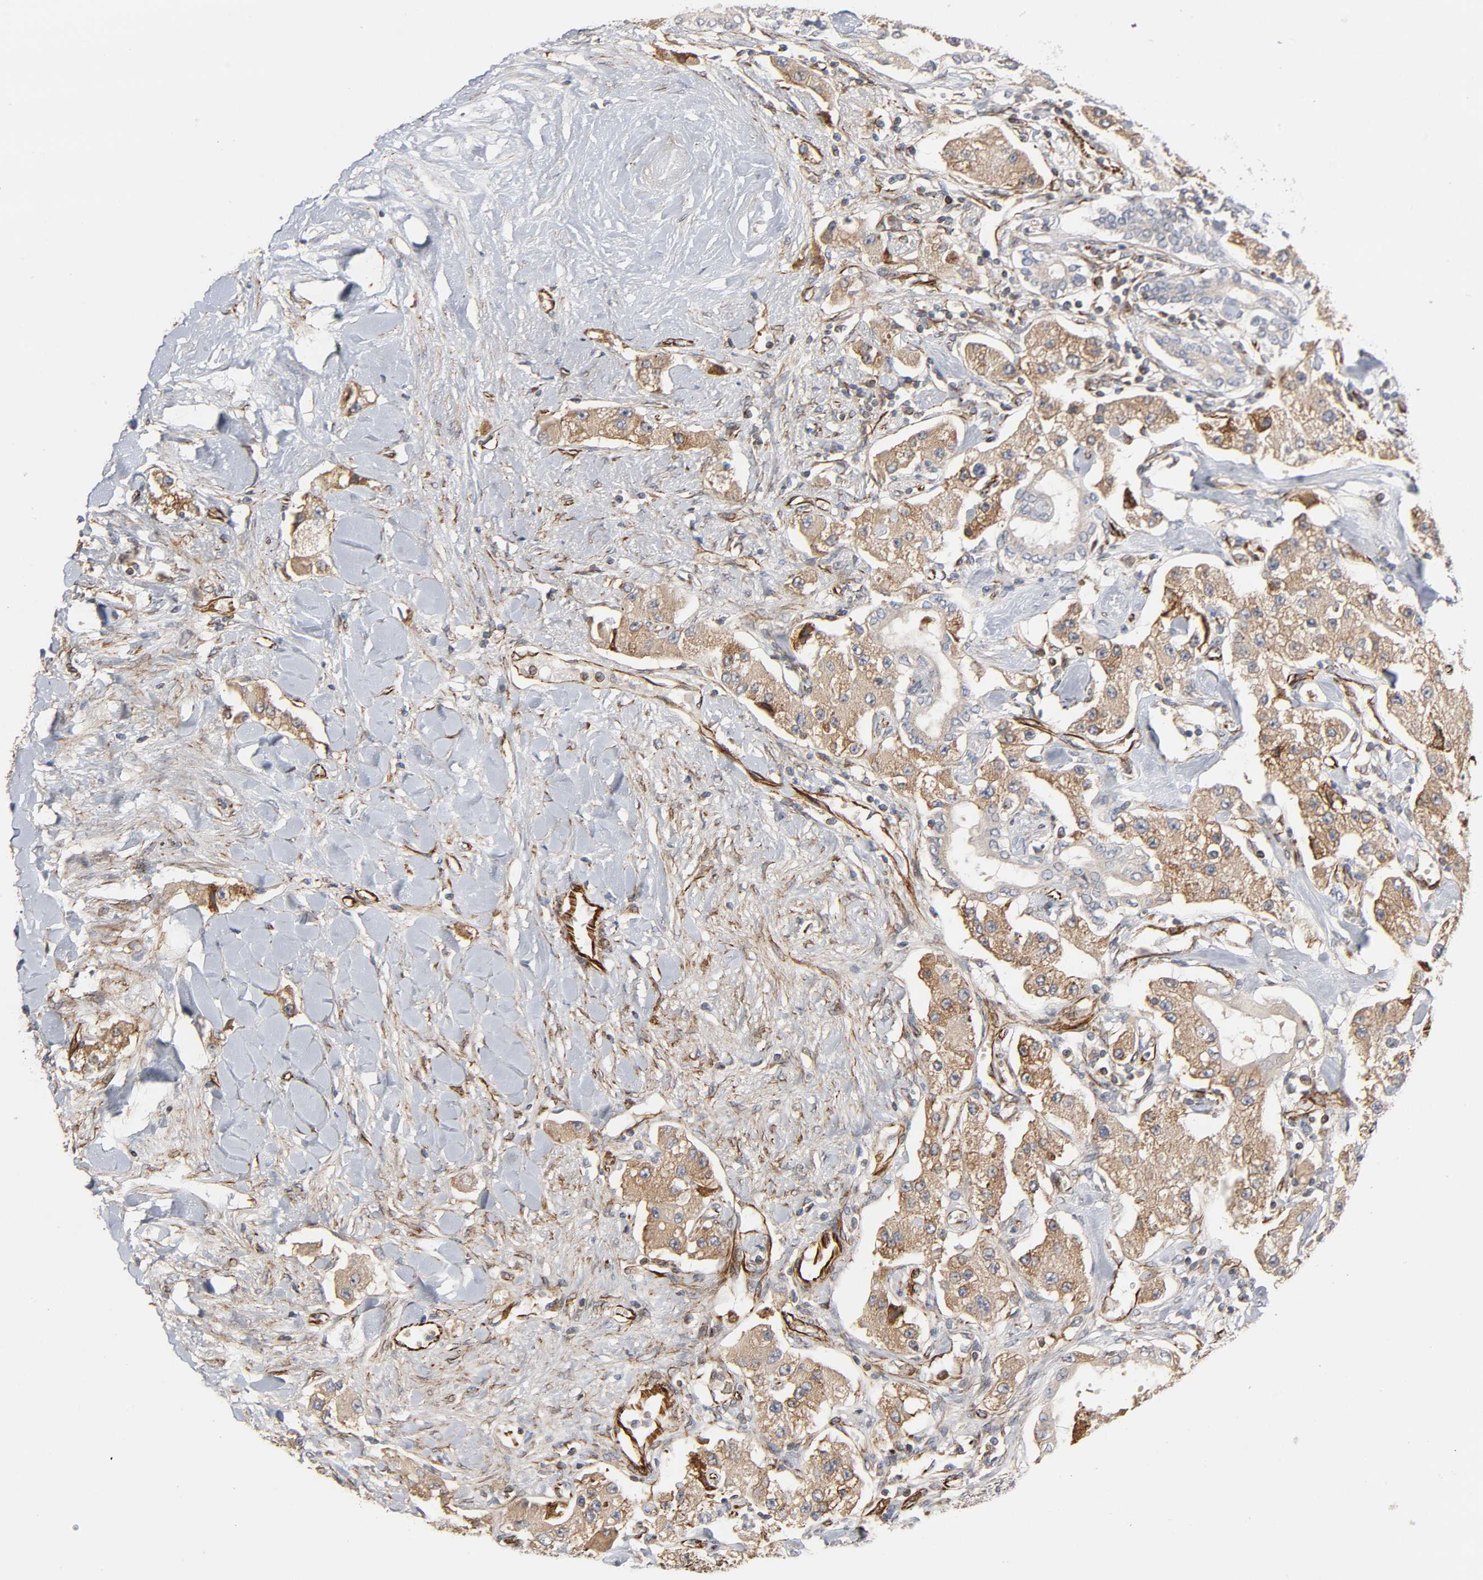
{"staining": {"intensity": "moderate", "quantity": ">75%", "location": "cytoplasmic/membranous"}, "tissue": "carcinoid", "cell_type": "Tumor cells", "image_type": "cancer", "snomed": [{"axis": "morphology", "description": "Carcinoid, malignant, NOS"}, {"axis": "topography", "description": "Pancreas"}], "caption": "A histopathology image of human carcinoid stained for a protein demonstrates moderate cytoplasmic/membranous brown staining in tumor cells.", "gene": "FAM118A", "patient": {"sex": "male", "age": 41}}